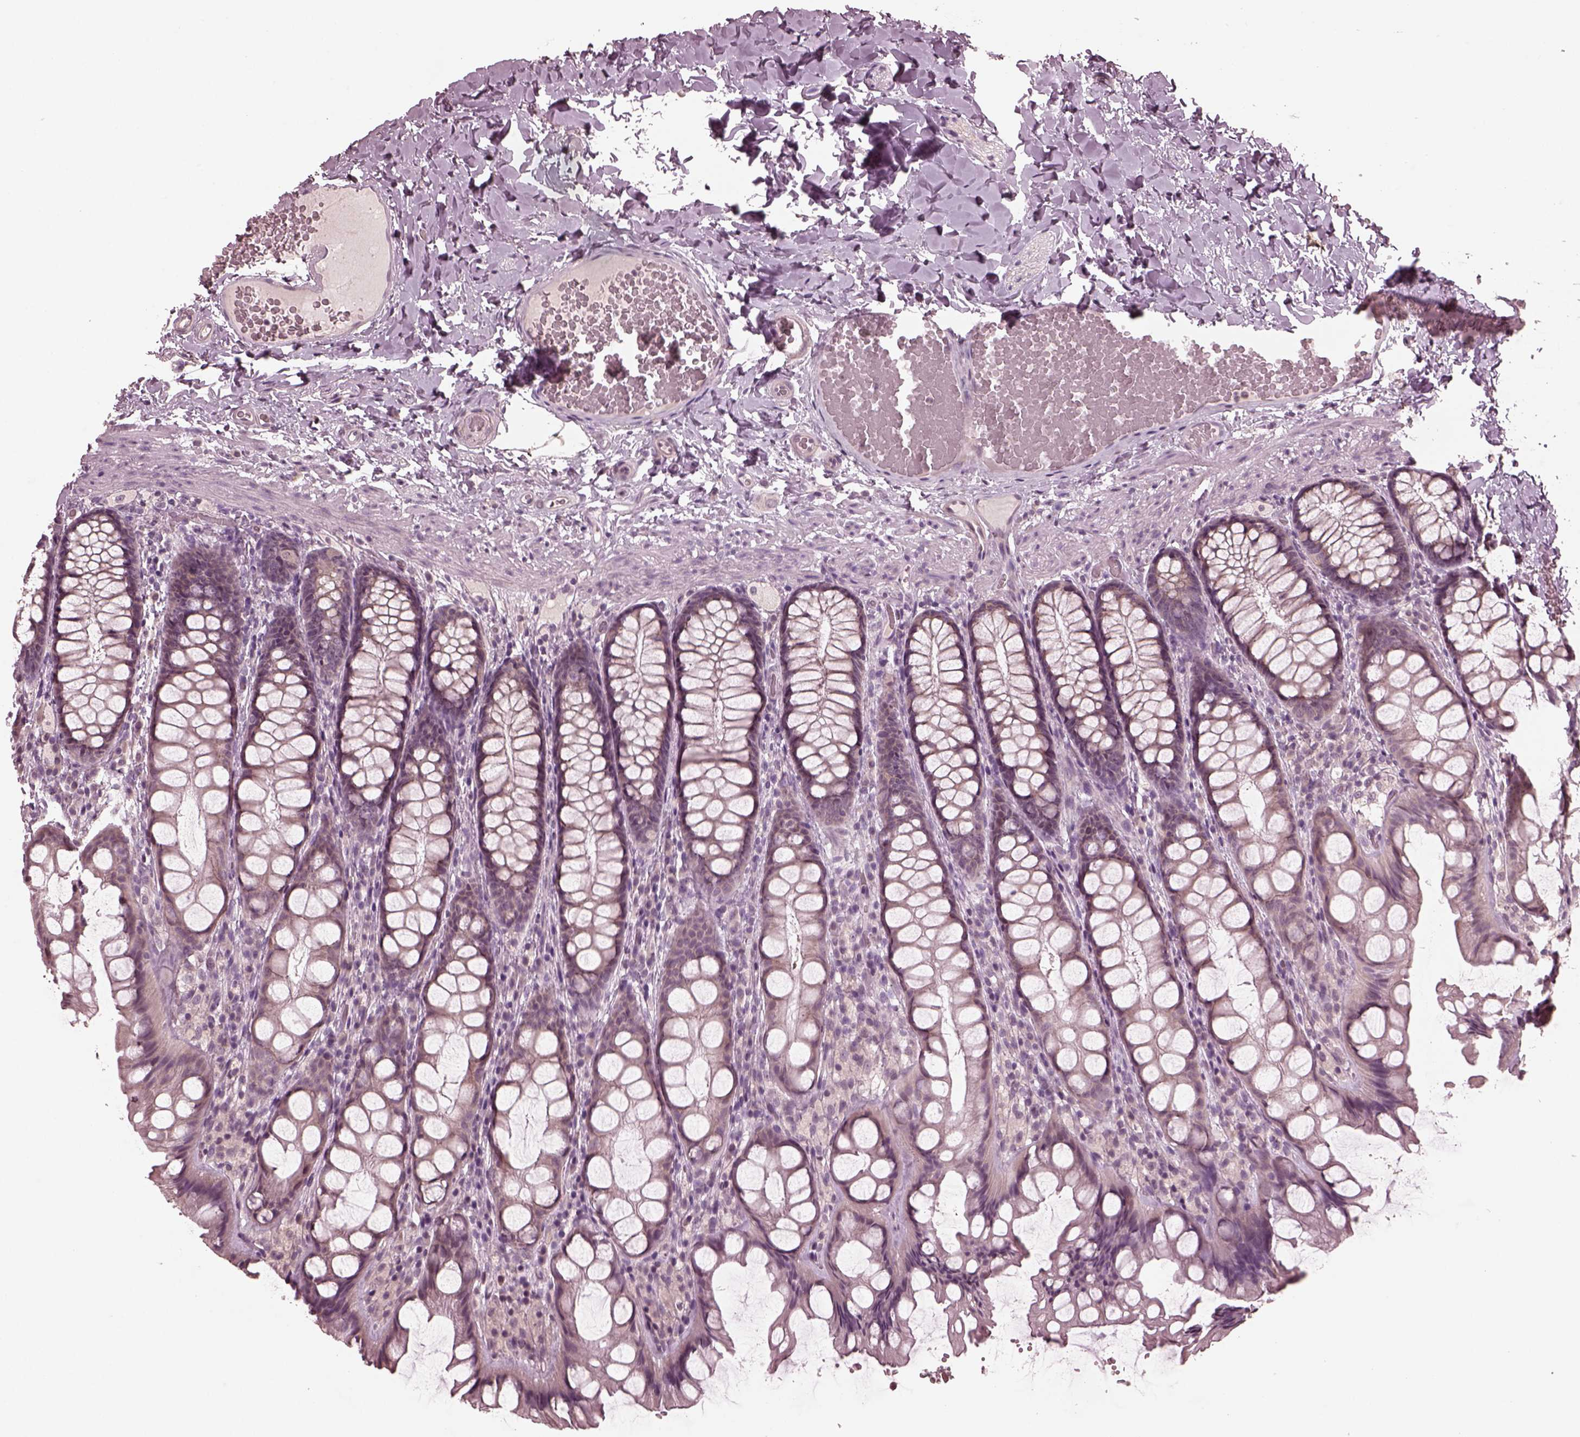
{"staining": {"intensity": "negative", "quantity": "none", "location": "none"}, "tissue": "colon", "cell_type": "Endothelial cells", "image_type": "normal", "snomed": [{"axis": "morphology", "description": "Normal tissue, NOS"}, {"axis": "topography", "description": "Colon"}], "caption": "An immunohistochemistry (IHC) image of benign colon is shown. There is no staining in endothelial cells of colon. The staining was performed using DAB (3,3'-diaminobenzidine) to visualize the protein expression in brown, while the nuclei were stained in blue with hematoxylin (Magnification: 20x).", "gene": "RGS7", "patient": {"sex": "male", "age": 47}}